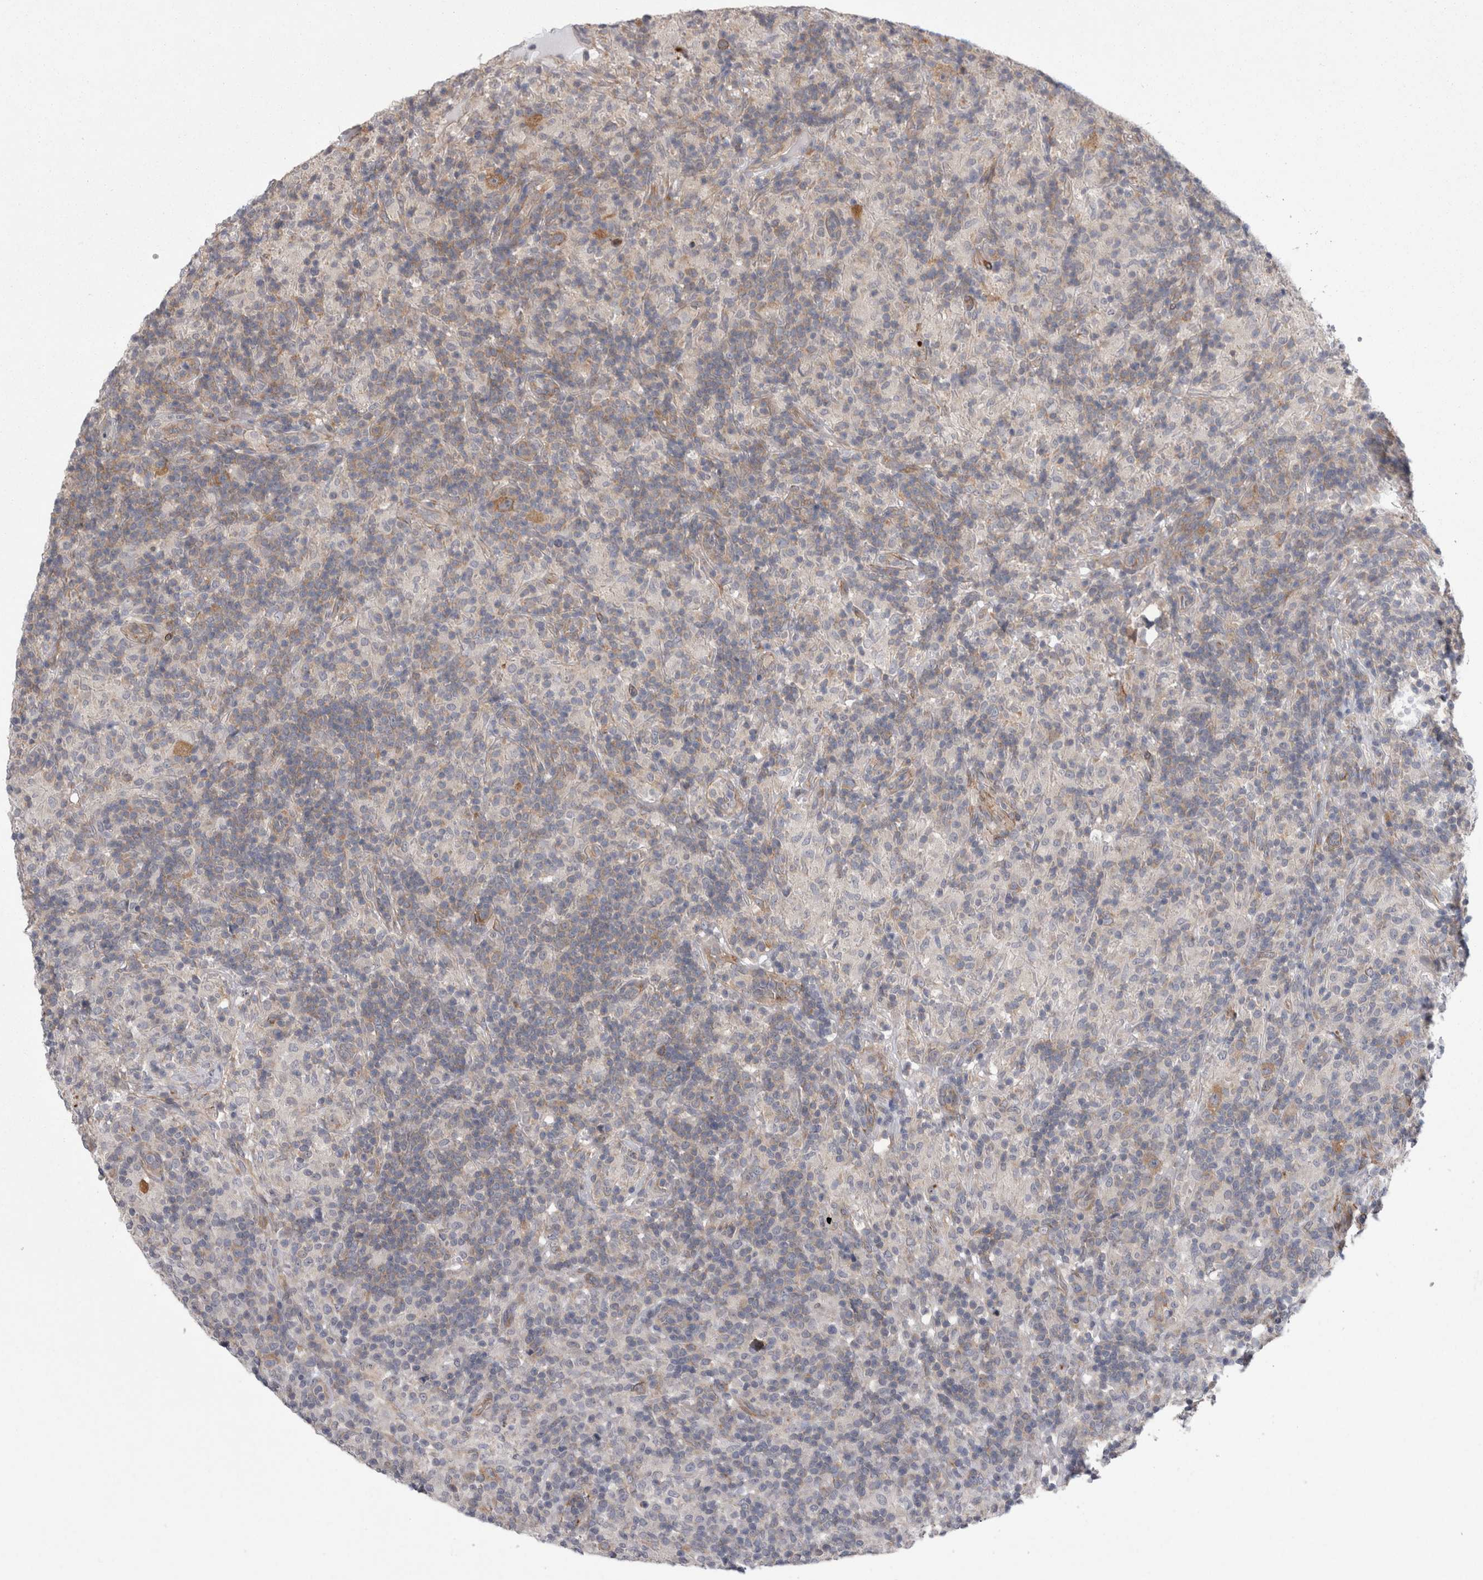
{"staining": {"intensity": "moderate", "quantity": ">75%", "location": "cytoplasmic/membranous"}, "tissue": "lymphoma", "cell_type": "Tumor cells", "image_type": "cancer", "snomed": [{"axis": "morphology", "description": "Hodgkin's disease, NOS"}, {"axis": "topography", "description": "Lymph node"}], "caption": "Lymphoma stained for a protein (brown) reveals moderate cytoplasmic/membranous positive staining in approximately >75% of tumor cells.", "gene": "DDX6", "patient": {"sex": "male", "age": 70}}